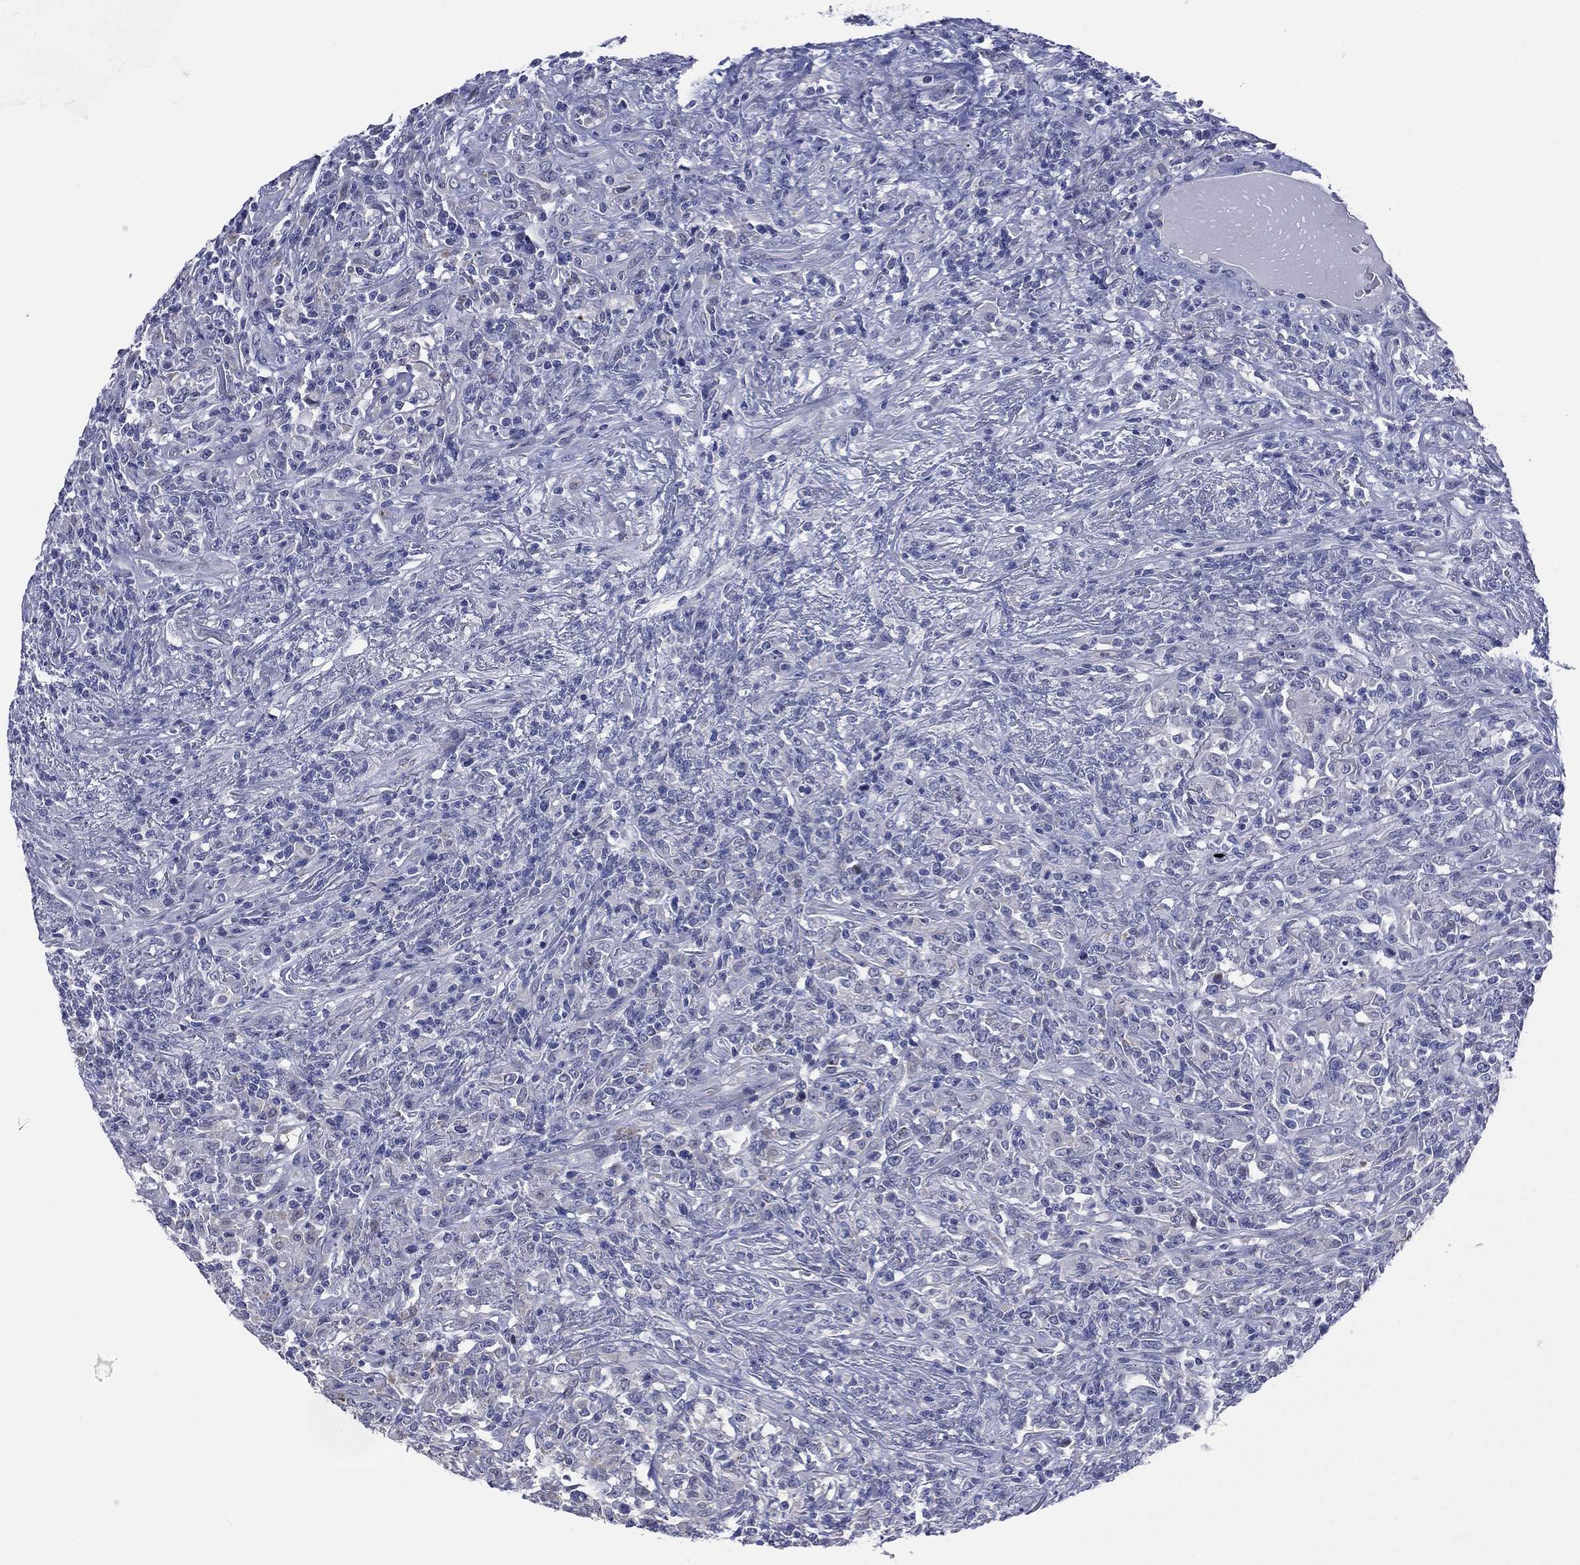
{"staining": {"intensity": "negative", "quantity": "none", "location": "none"}, "tissue": "lymphoma", "cell_type": "Tumor cells", "image_type": "cancer", "snomed": [{"axis": "morphology", "description": "Malignant lymphoma, non-Hodgkin's type, High grade"}, {"axis": "topography", "description": "Lung"}], "caption": "A photomicrograph of lymphoma stained for a protein demonstrates no brown staining in tumor cells.", "gene": "AKAP3", "patient": {"sex": "male", "age": 79}}